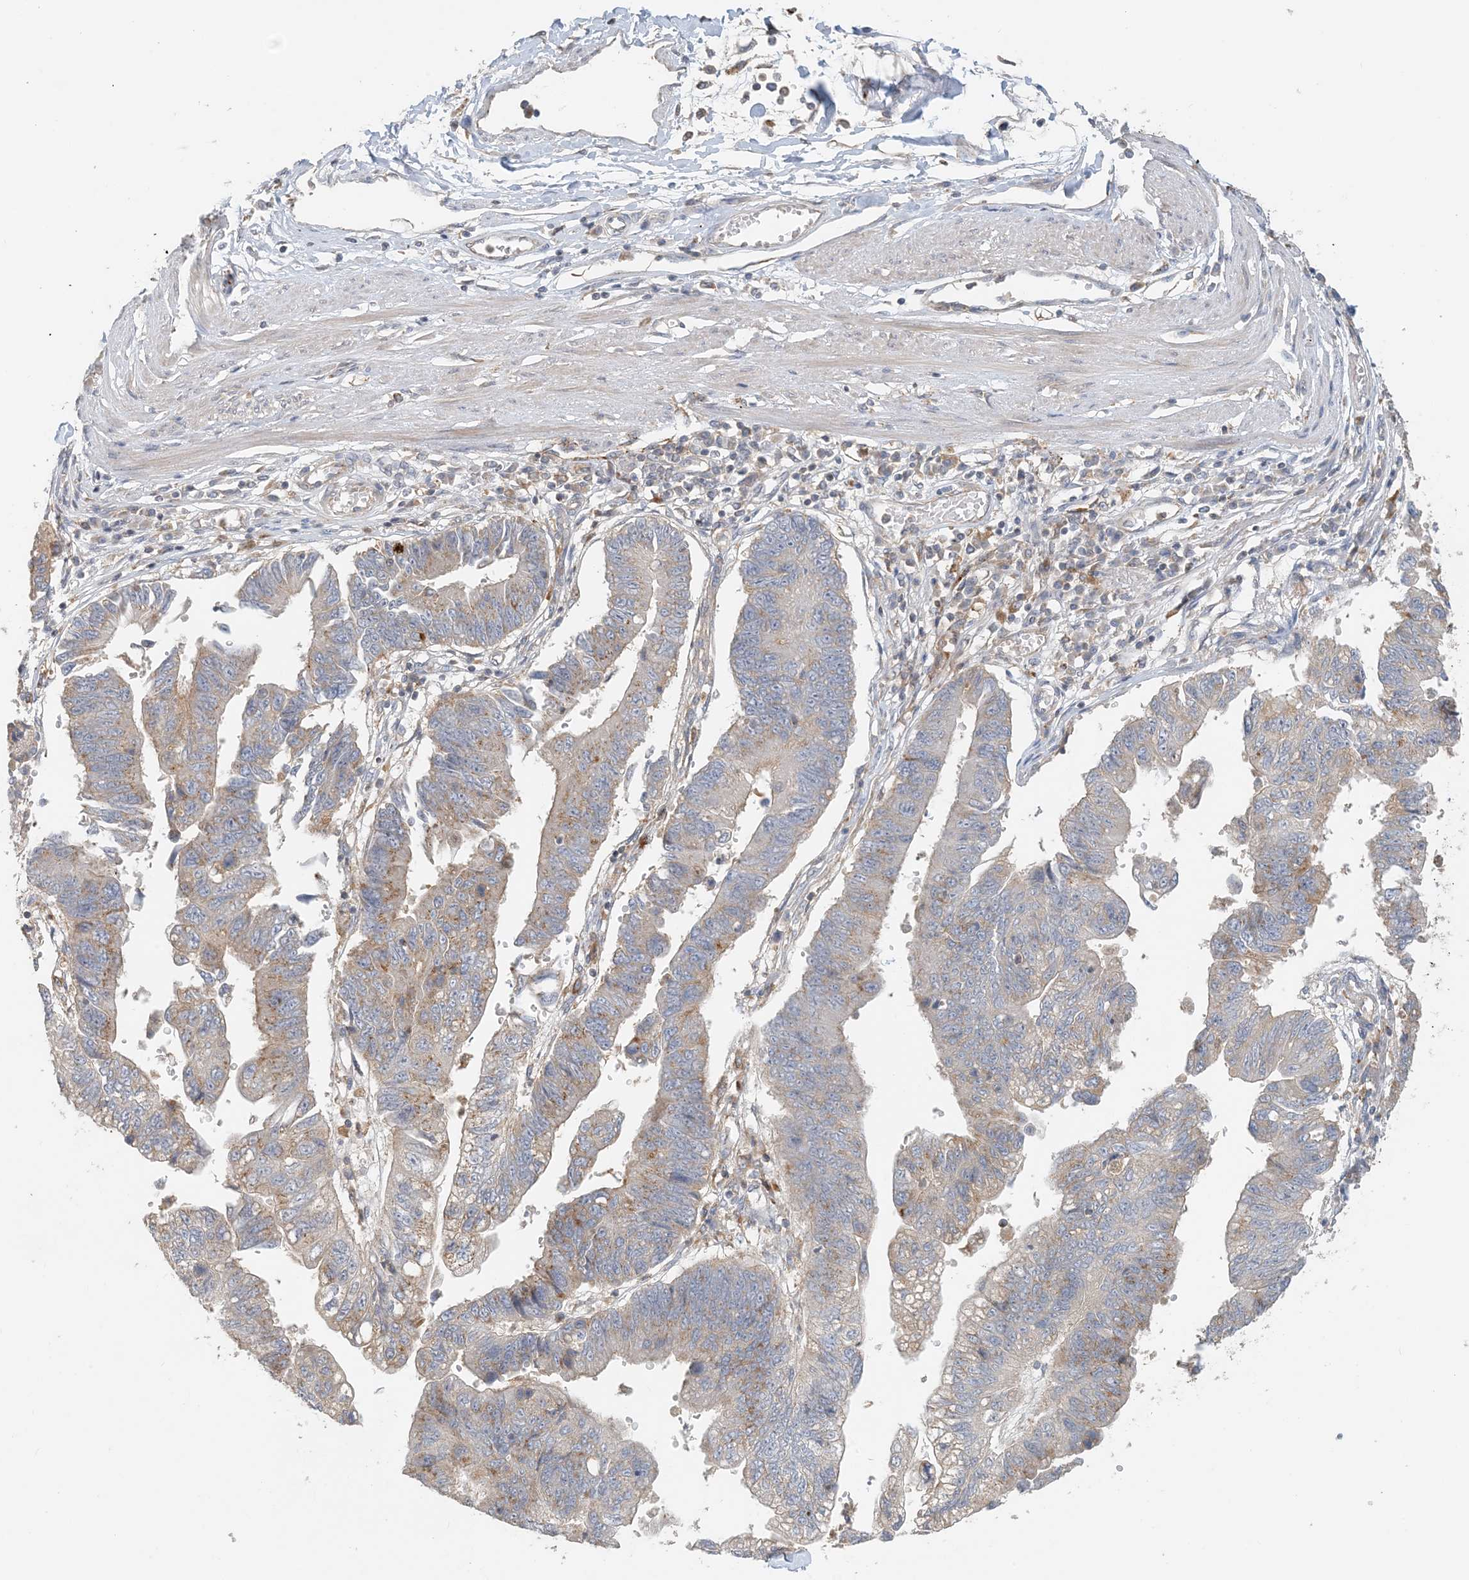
{"staining": {"intensity": "weak", "quantity": "25%-75%", "location": "cytoplasmic/membranous"}, "tissue": "stomach cancer", "cell_type": "Tumor cells", "image_type": "cancer", "snomed": [{"axis": "morphology", "description": "Adenocarcinoma, NOS"}, {"axis": "topography", "description": "Stomach"}], "caption": "Immunohistochemistry histopathology image of neoplastic tissue: adenocarcinoma (stomach) stained using IHC displays low levels of weak protein expression localized specifically in the cytoplasmic/membranous of tumor cells, appearing as a cytoplasmic/membranous brown color.", "gene": "SPPL2A", "patient": {"sex": "male", "age": 59}}